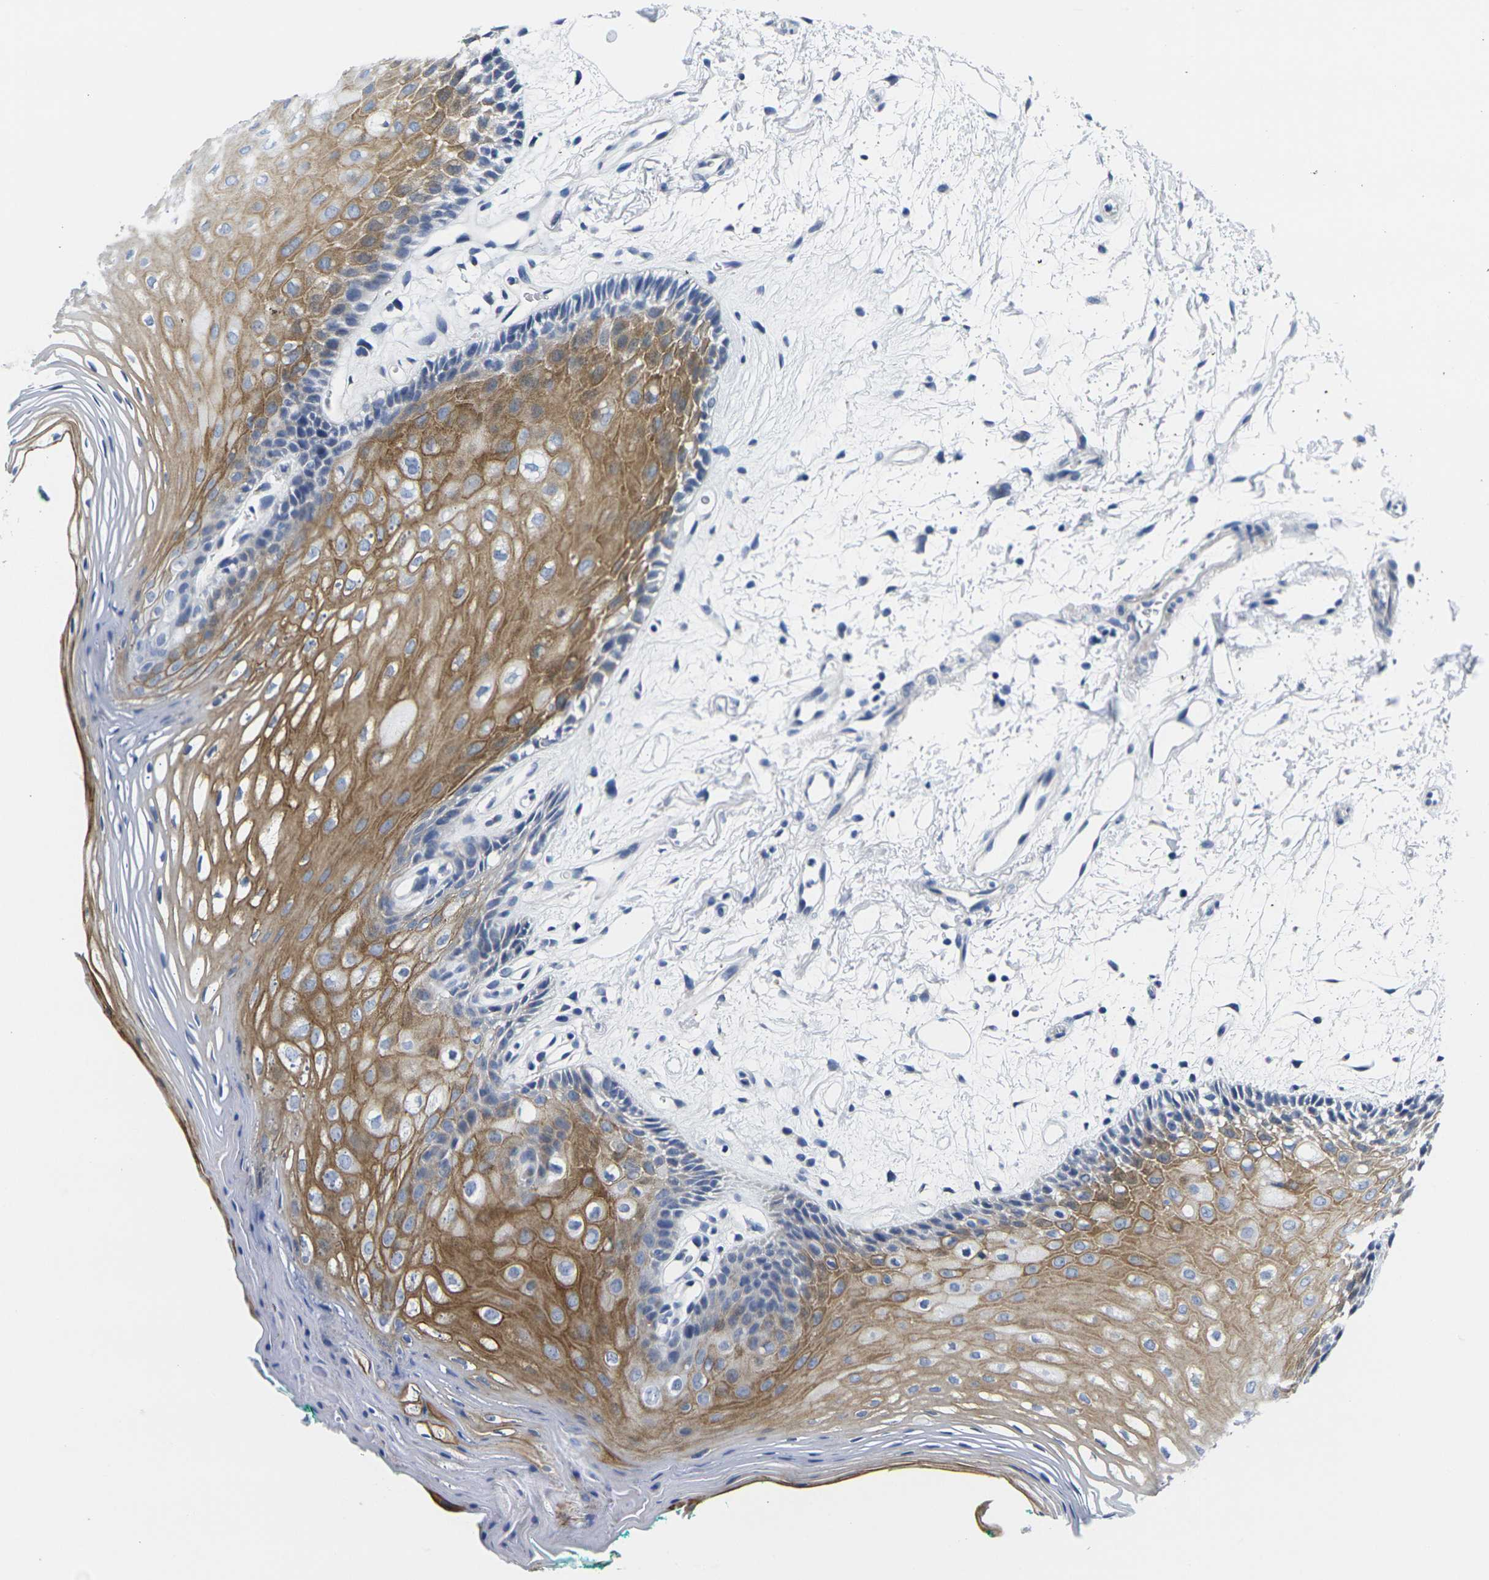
{"staining": {"intensity": "moderate", "quantity": "25%-75%", "location": "cytoplasmic/membranous"}, "tissue": "oral mucosa", "cell_type": "Squamous epithelial cells", "image_type": "normal", "snomed": [{"axis": "morphology", "description": "Normal tissue, NOS"}, {"axis": "topography", "description": "Skeletal muscle"}, {"axis": "topography", "description": "Oral tissue"}, {"axis": "topography", "description": "Peripheral nerve tissue"}], "caption": "This photomicrograph displays benign oral mucosa stained with immunohistochemistry (IHC) to label a protein in brown. The cytoplasmic/membranous of squamous epithelial cells show moderate positivity for the protein. Nuclei are counter-stained blue.", "gene": "CRK", "patient": {"sex": "female", "age": 84}}